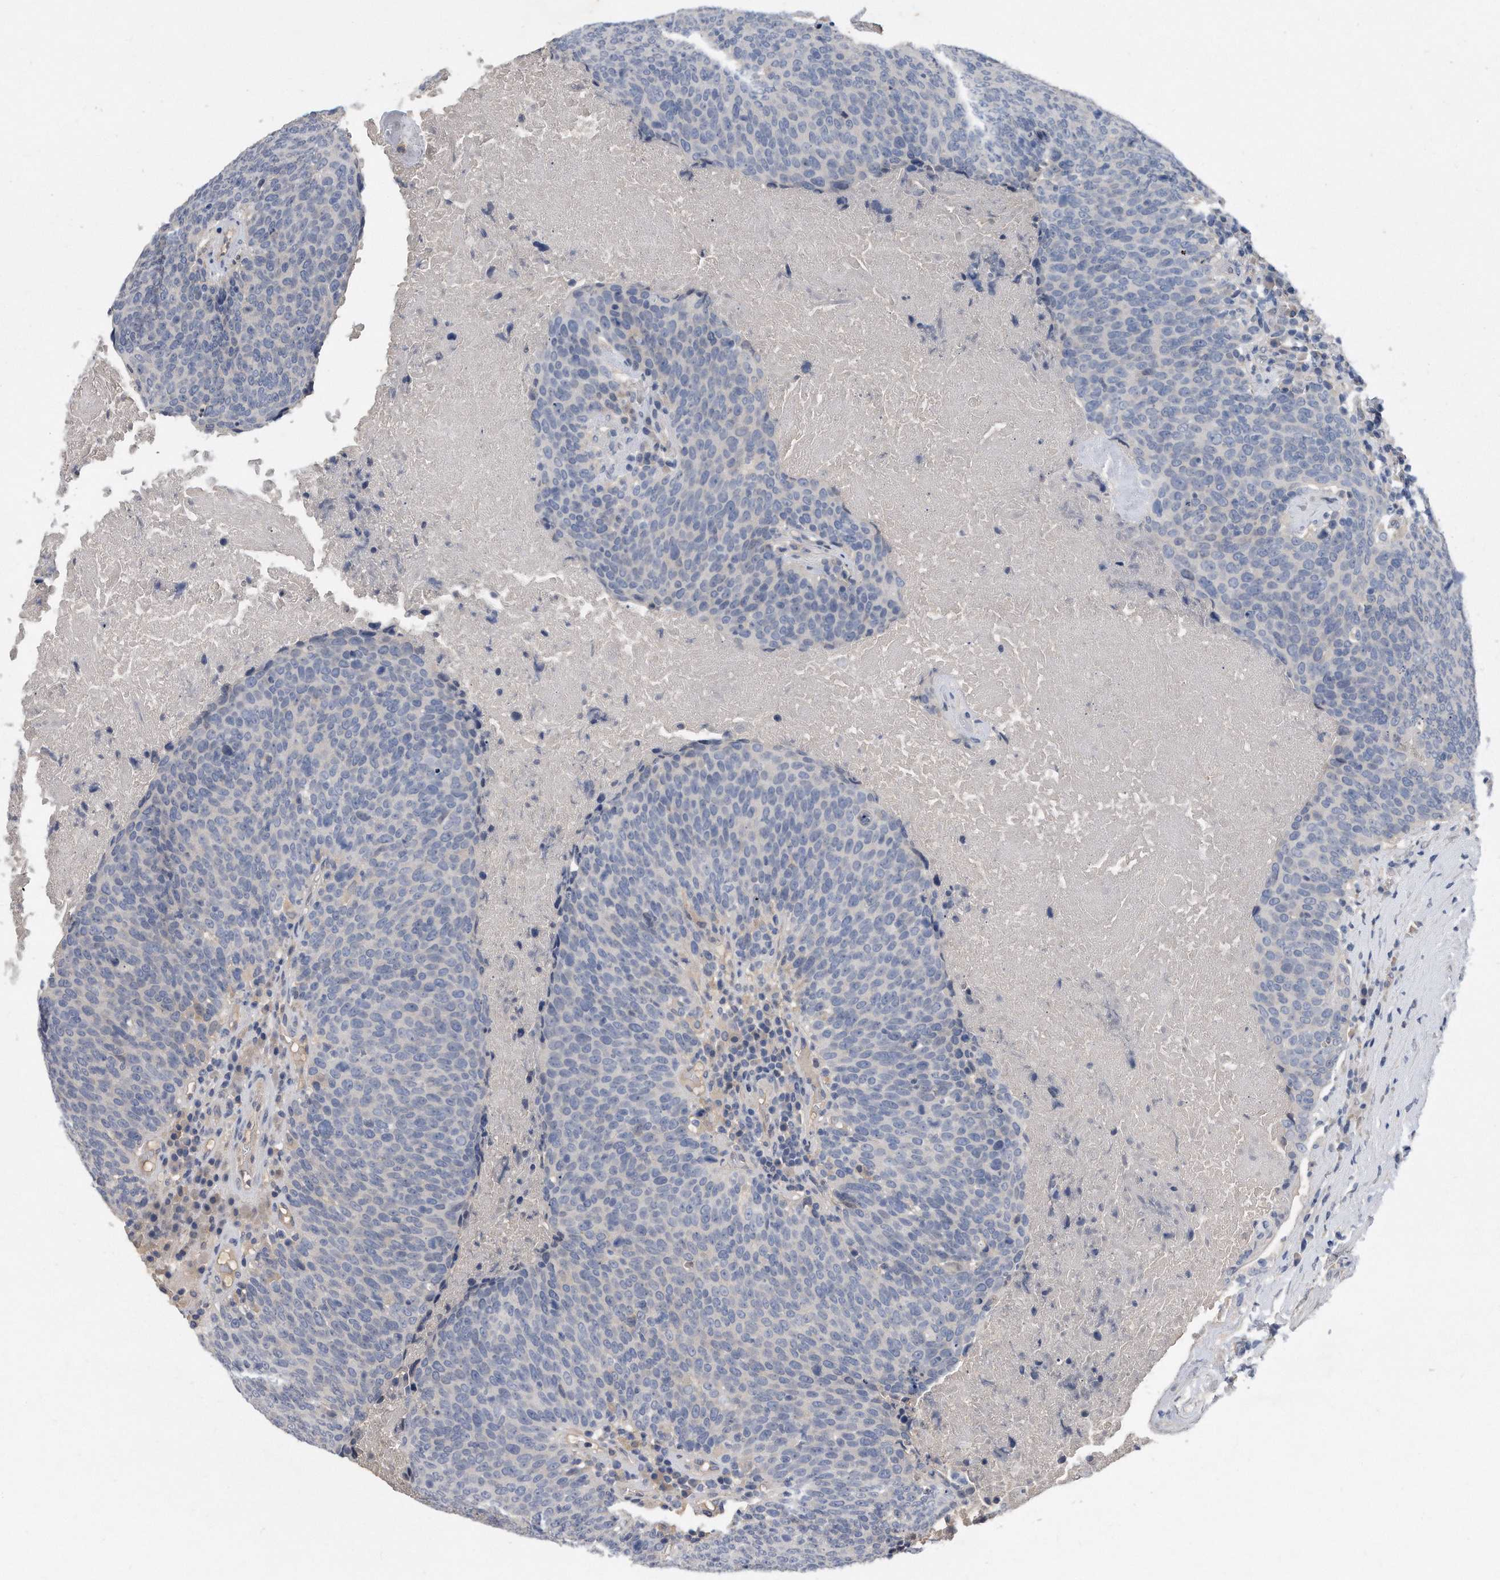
{"staining": {"intensity": "negative", "quantity": "none", "location": "none"}, "tissue": "head and neck cancer", "cell_type": "Tumor cells", "image_type": "cancer", "snomed": [{"axis": "morphology", "description": "Squamous cell carcinoma, NOS"}, {"axis": "morphology", "description": "Squamous cell carcinoma, metastatic, NOS"}, {"axis": "topography", "description": "Lymph node"}, {"axis": "topography", "description": "Head-Neck"}], "caption": "This is an IHC photomicrograph of human squamous cell carcinoma (head and neck). There is no expression in tumor cells.", "gene": "HOMER3", "patient": {"sex": "male", "age": 62}}